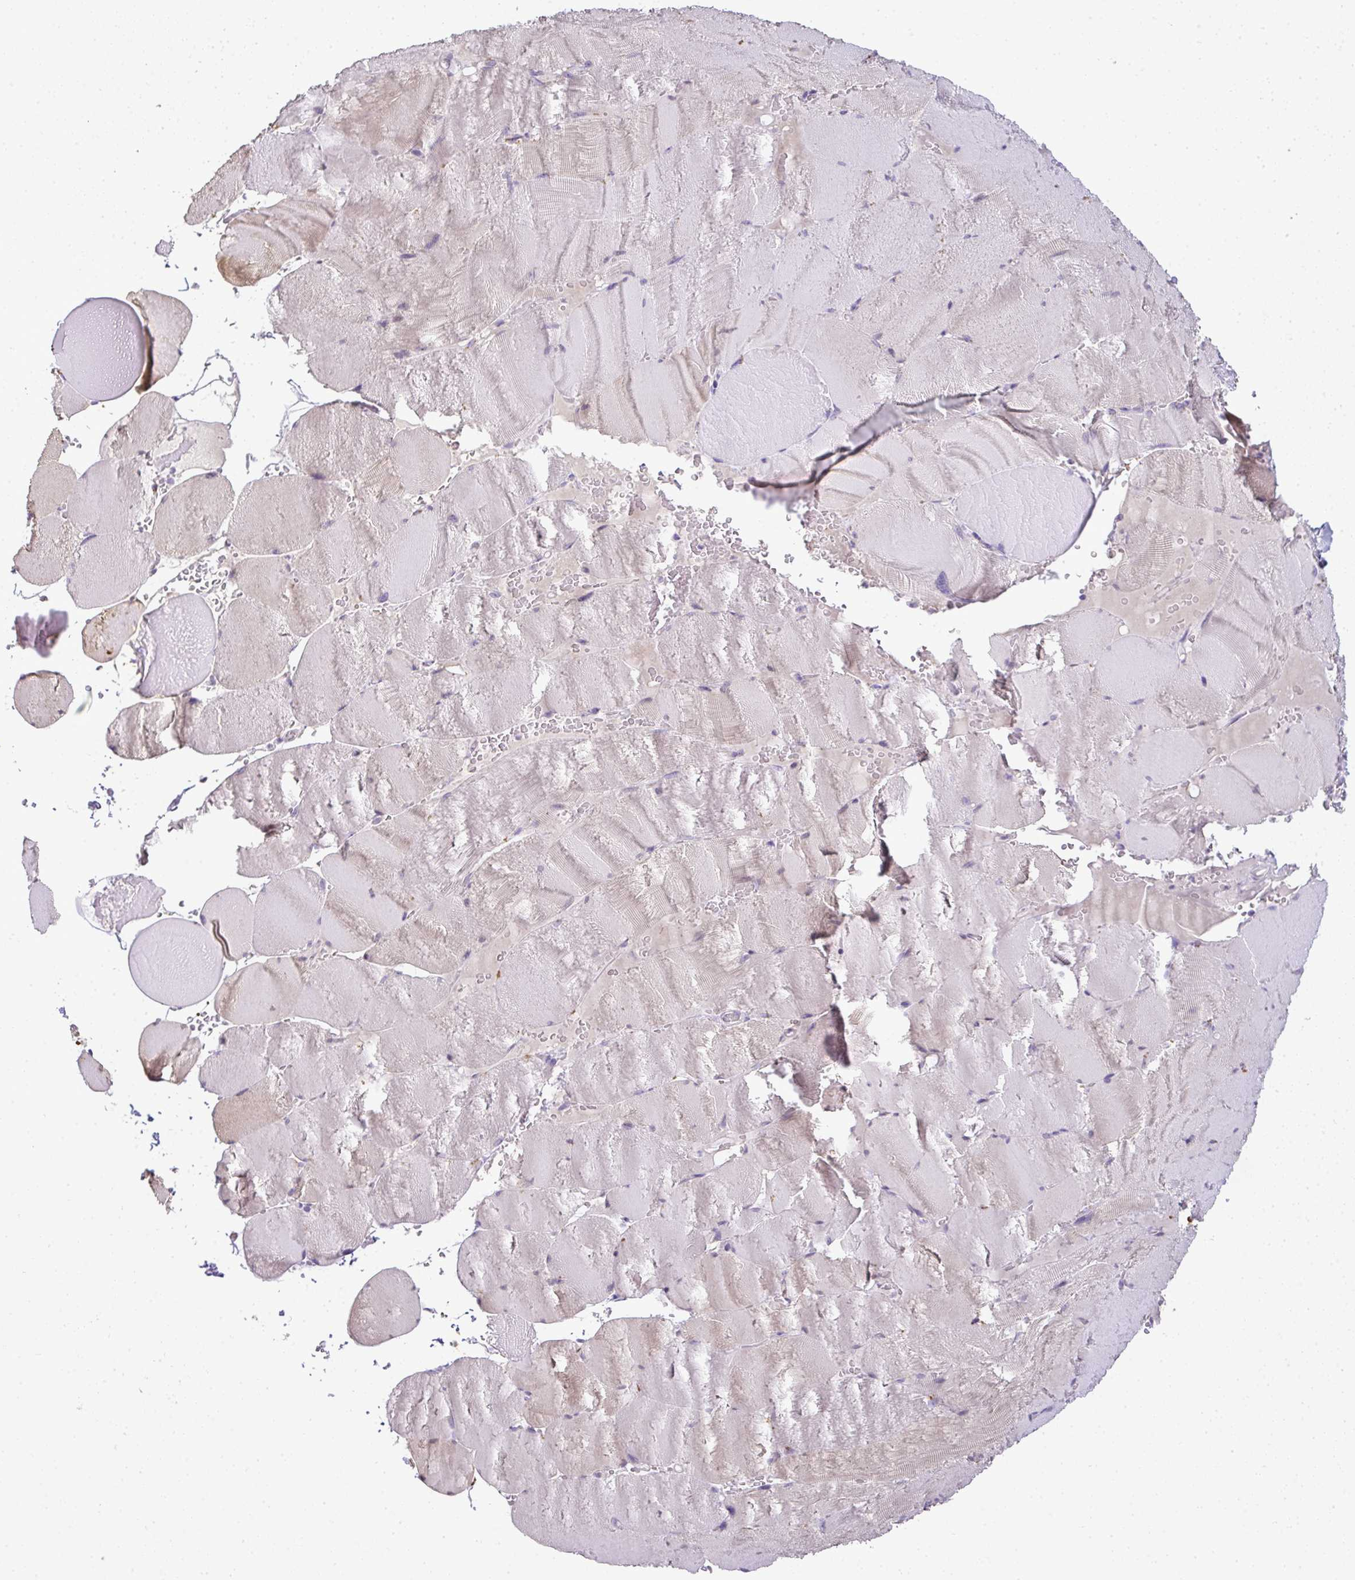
{"staining": {"intensity": "negative", "quantity": "none", "location": "none"}, "tissue": "skeletal muscle", "cell_type": "Myocytes", "image_type": "normal", "snomed": [{"axis": "morphology", "description": "Normal tissue, NOS"}, {"axis": "topography", "description": "Skeletal muscle"}, {"axis": "topography", "description": "Head-Neck"}], "caption": "Protein analysis of unremarkable skeletal muscle shows no significant positivity in myocytes.", "gene": "CMPK1", "patient": {"sex": "male", "age": 66}}